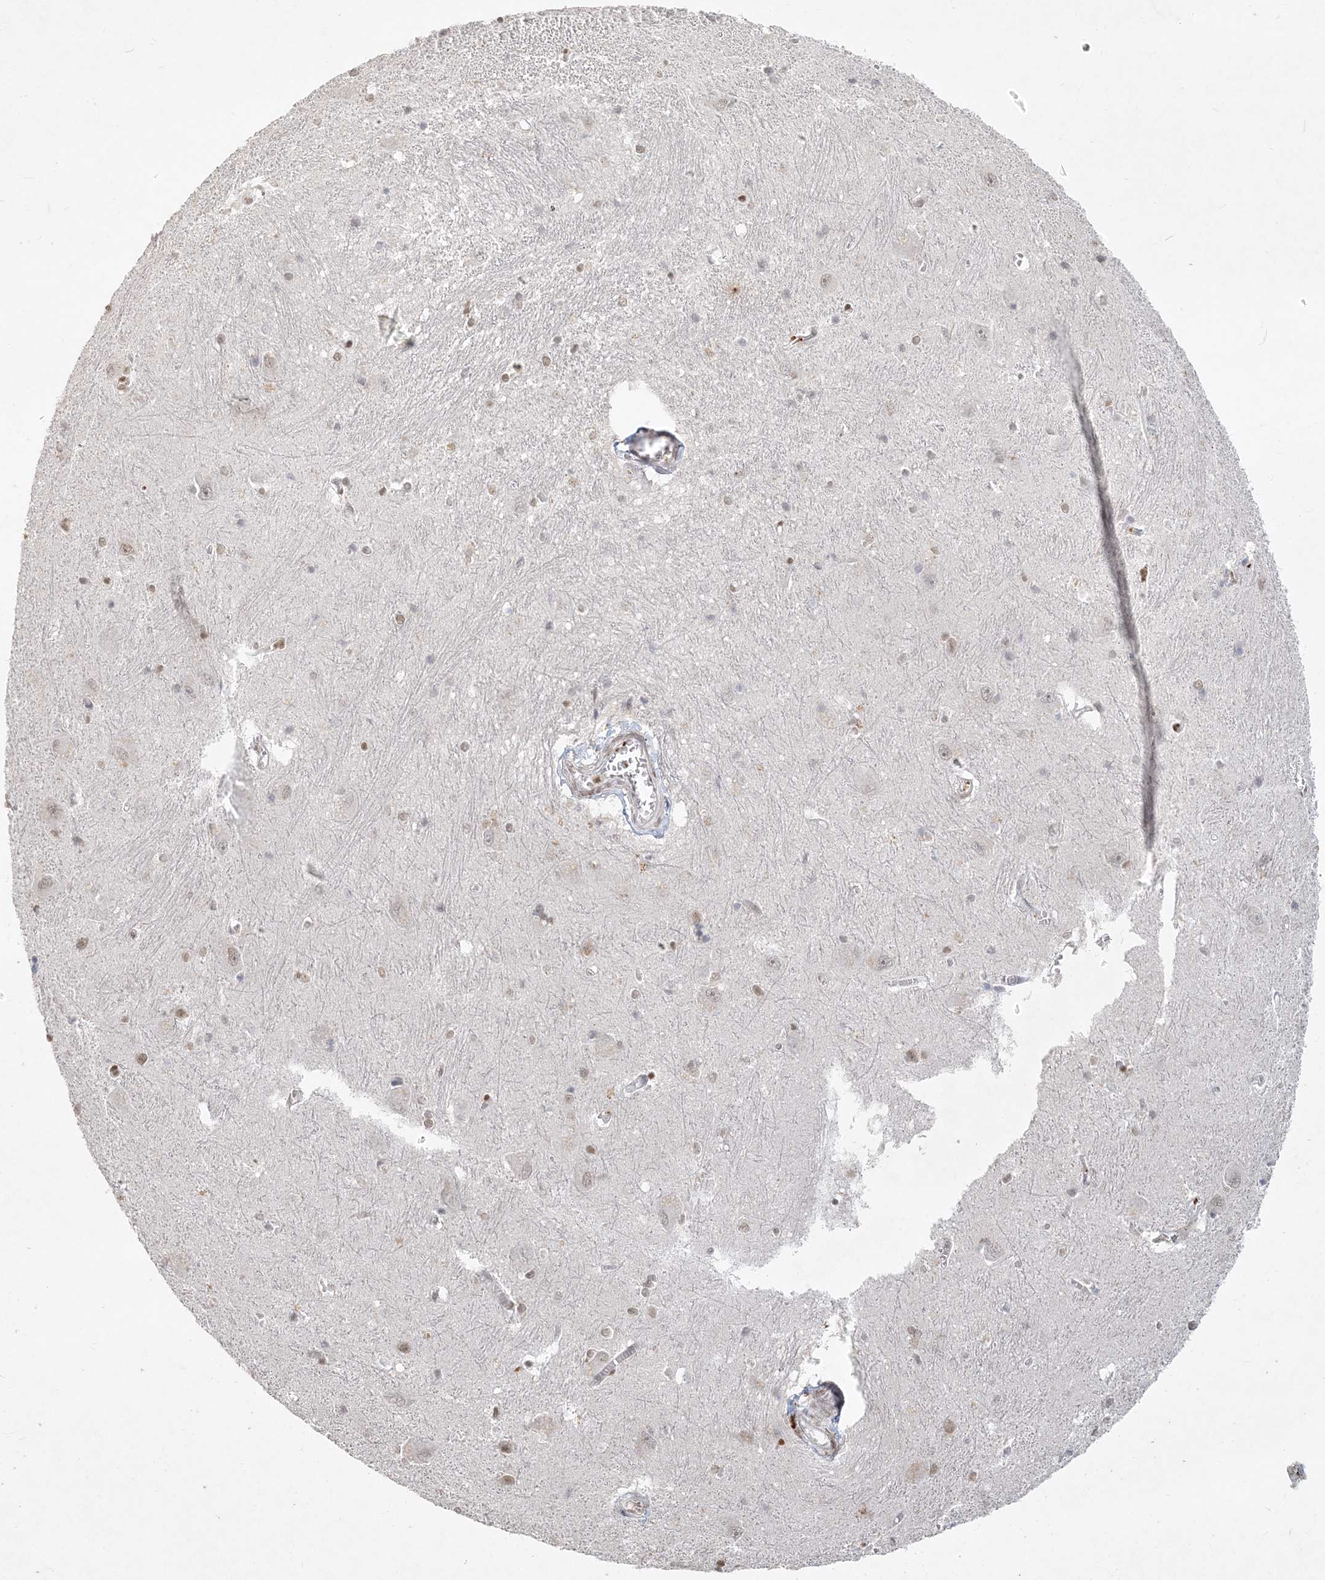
{"staining": {"intensity": "weak", "quantity": "25%-75%", "location": "nuclear"}, "tissue": "caudate", "cell_type": "Glial cells", "image_type": "normal", "snomed": [{"axis": "morphology", "description": "Normal tissue, NOS"}, {"axis": "topography", "description": "Lateral ventricle wall"}], "caption": "This micrograph exhibits immunohistochemistry (IHC) staining of benign caudate, with low weak nuclear staining in approximately 25%-75% of glial cells.", "gene": "BAZ1B", "patient": {"sex": "male", "age": 37}}